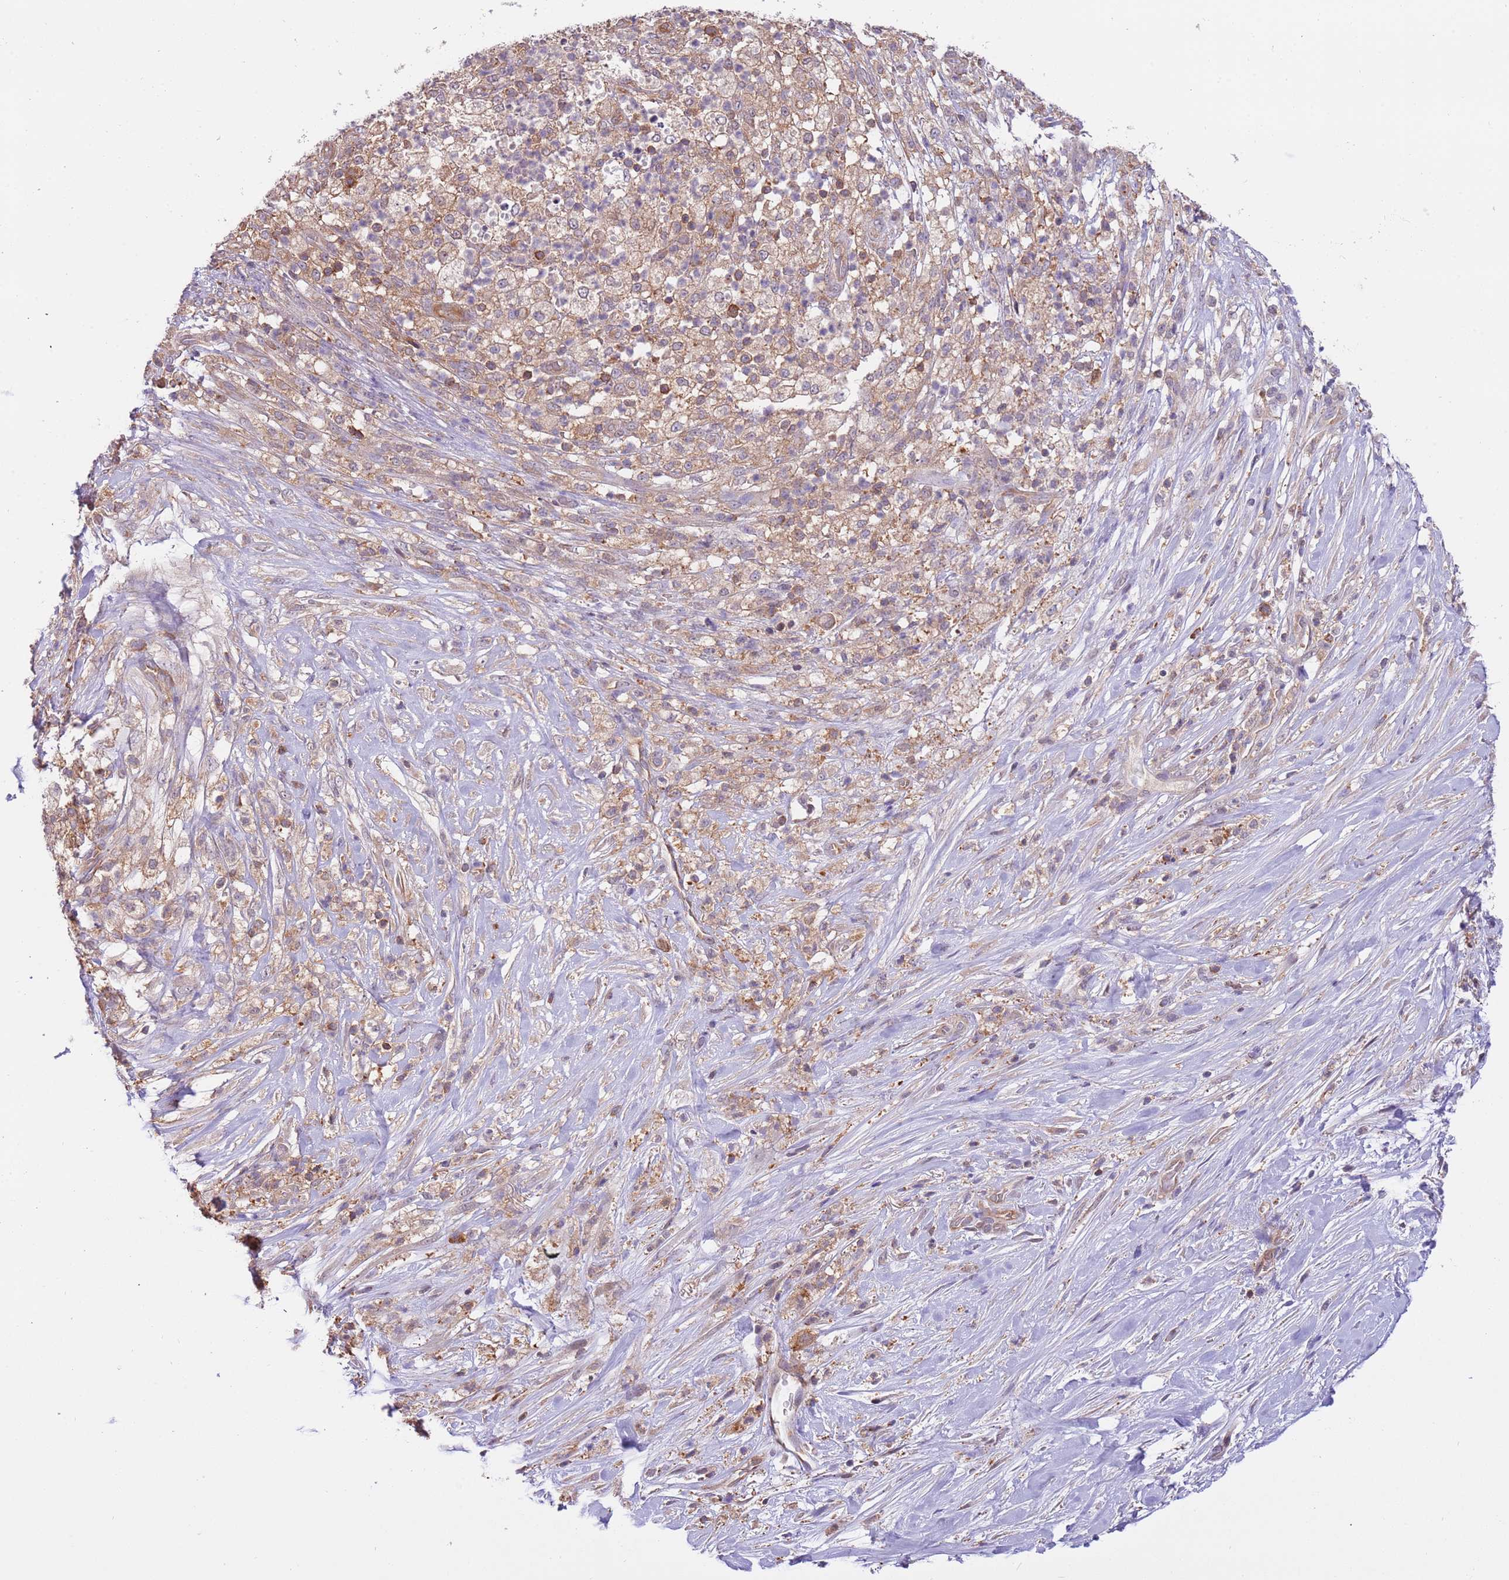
{"staining": {"intensity": "moderate", "quantity": ">75%", "location": "cytoplasmic/membranous"}, "tissue": "pancreatic cancer", "cell_type": "Tumor cells", "image_type": "cancer", "snomed": [{"axis": "morphology", "description": "Adenocarcinoma, NOS"}, {"axis": "topography", "description": "Pancreas"}], "caption": "An immunohistochemistry (IHC) image of neoplastic tissue is shown. Protein staining in brown shows moderate cytoplasmic/membranous positivity in pancreatic cancer (adenocarcinoma) within tumor cells.", "gene": "STIP1", "patient": {"sex": "female", "age": 72}}